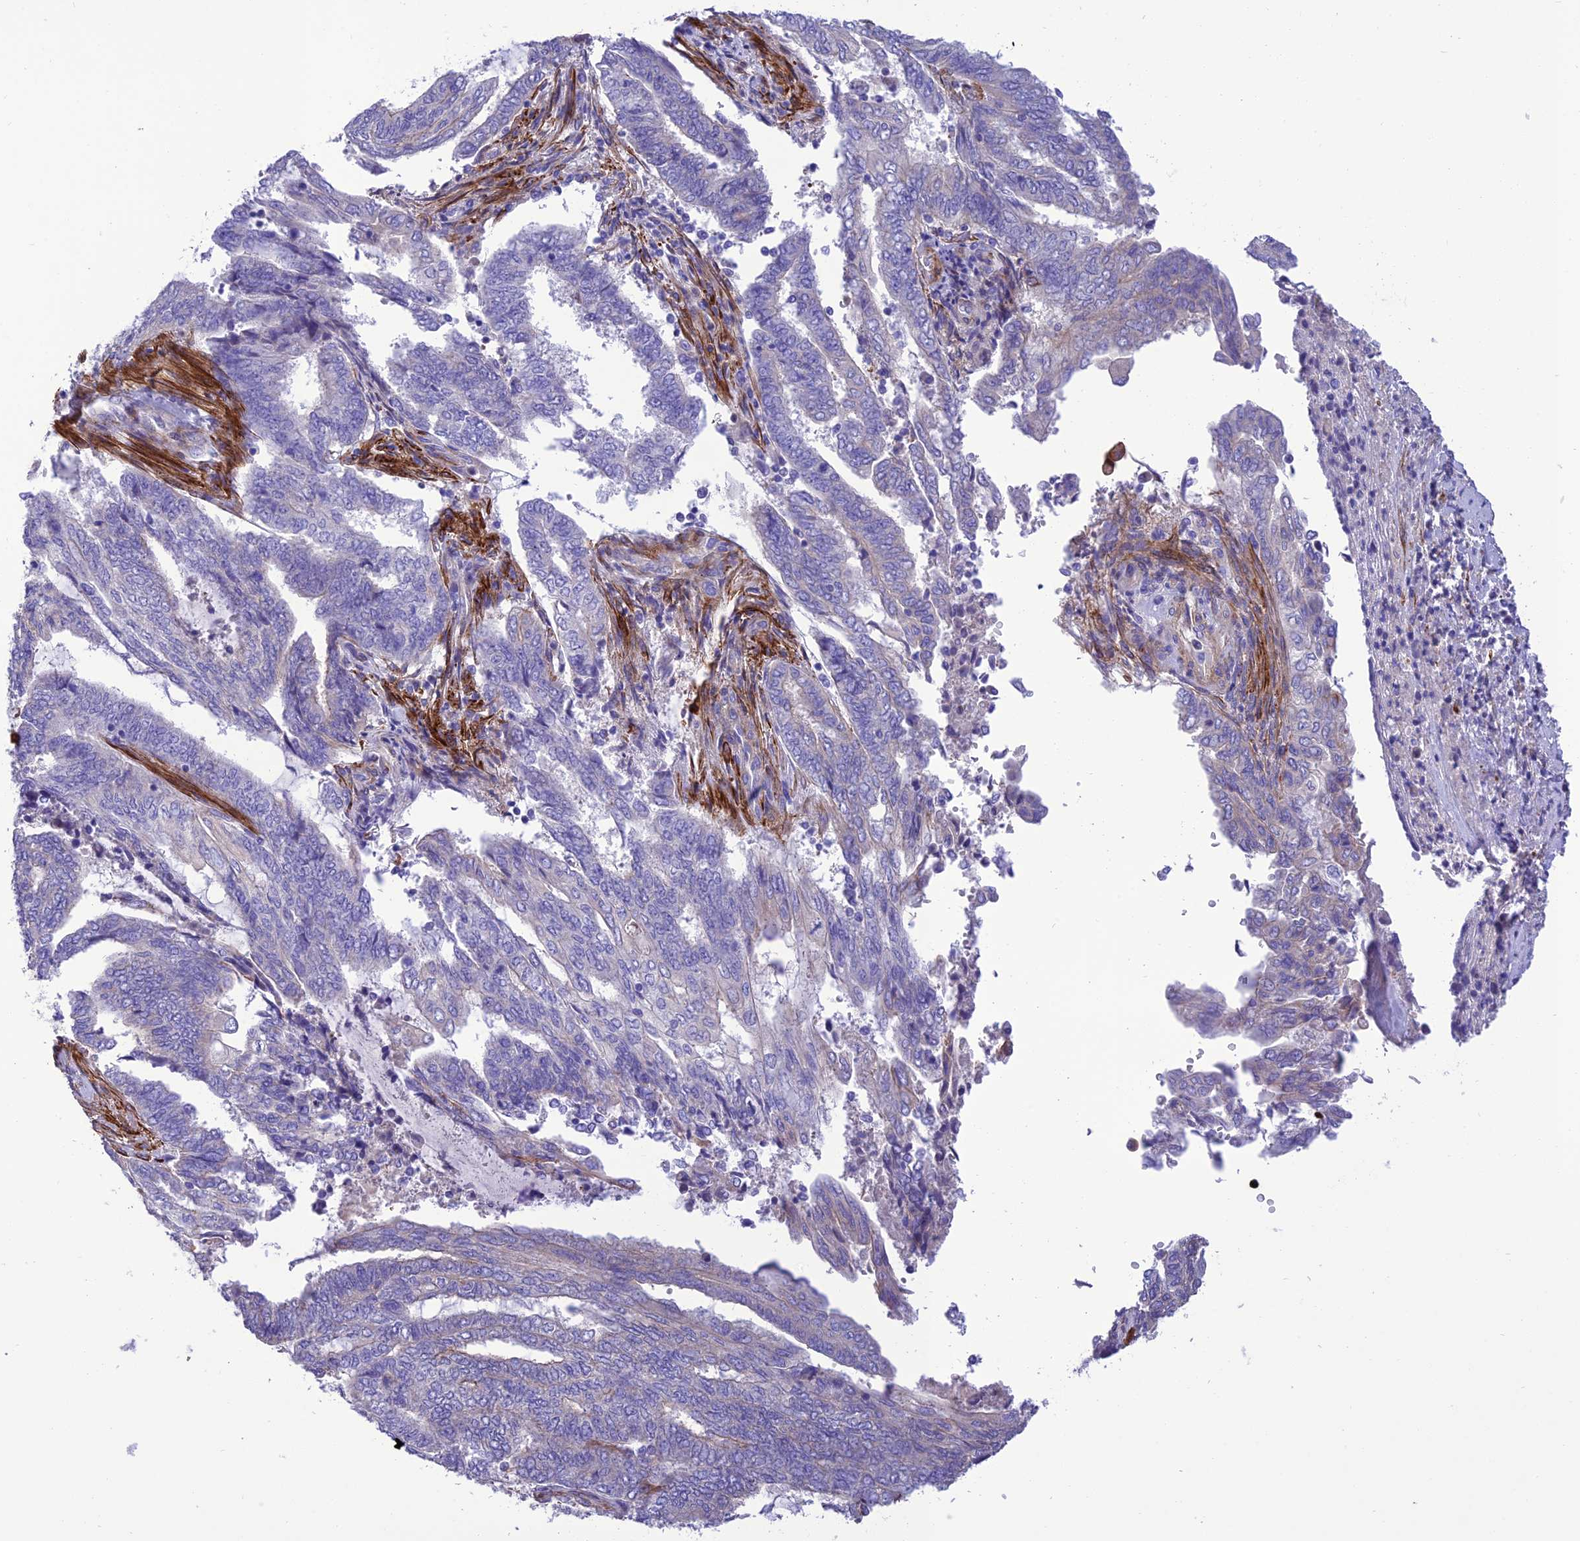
{"staining": {"intensity": "negative", "quantity": "none", "location": "none"}, "tissue": "endometrial cancer", "cell_type": "Tumor cells", "image_type": "cancer", "snomed": [{"axis": "morphology", "description": "Adenocarcinoma, NOS"}, {"axis": "topography", "description": "Uterus"}, {"axis": "topography", "description": "Endometrium"}], "caption": "Tumor cells show no significant staining in endometrial cancer.", "gene": "FRA10AC1", "patient": {"sex": "female", "age": 70}}